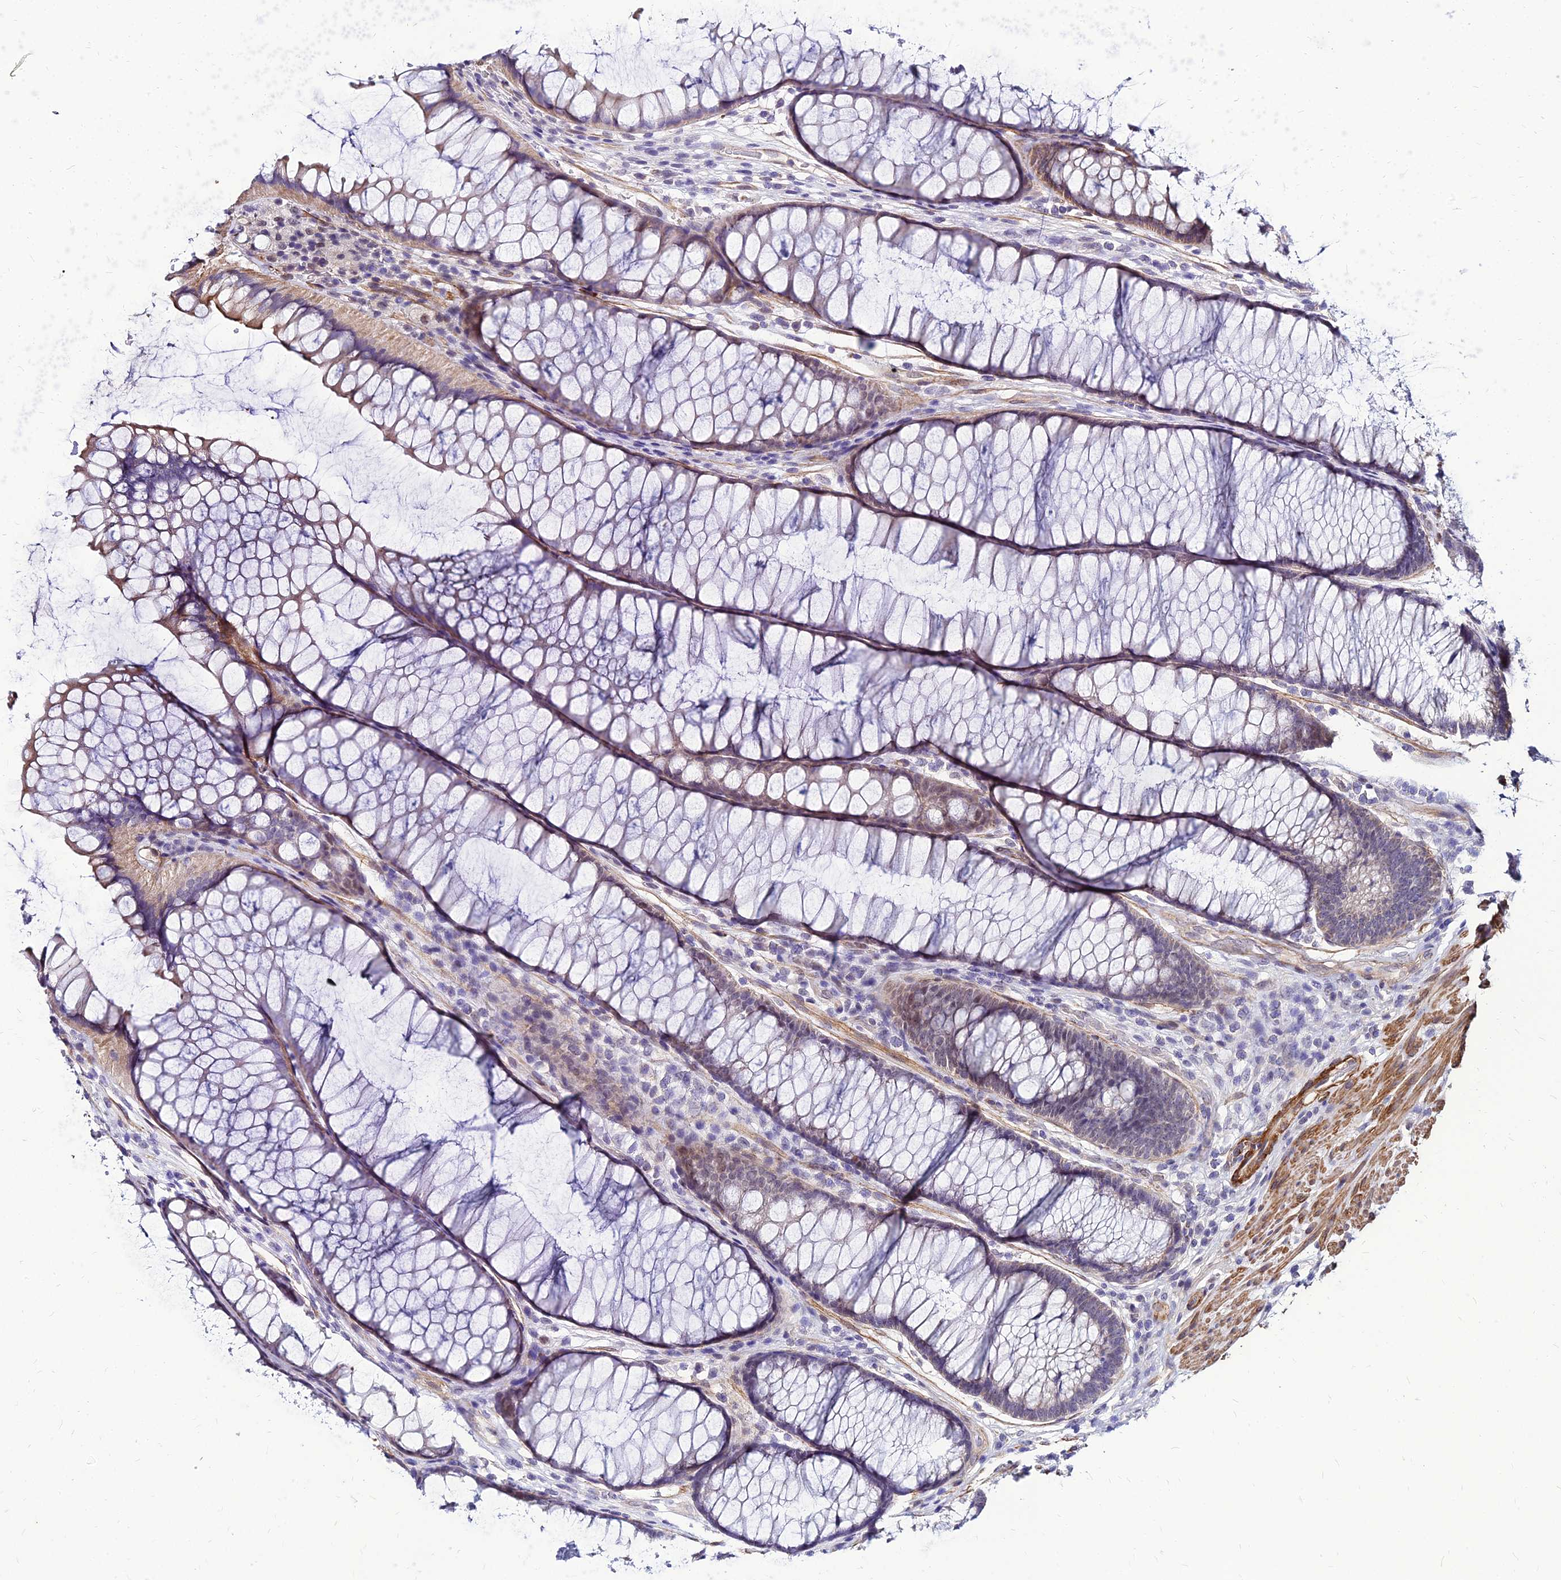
{"staining": {"intensity": "weak", "quantity": ">75%", "location": "cytoplasmic/membranous"}, "tissue": "colon", "cell_type": "Endothelial cells", "image_type": "normal", "snomed": [{"axis": "morphology", "description": "Normal tissue, NOS"}, {"axis": "topography", "description": "Colon"}], "caption": "The micrograph reveals immunohistochemical staining of benign colon. There is weak cytoplasmic/membranous positivity is present in about >75% of endothelial cells.", "gene": "YEATS2", "patient": {"sex": "female", "age": 82}}